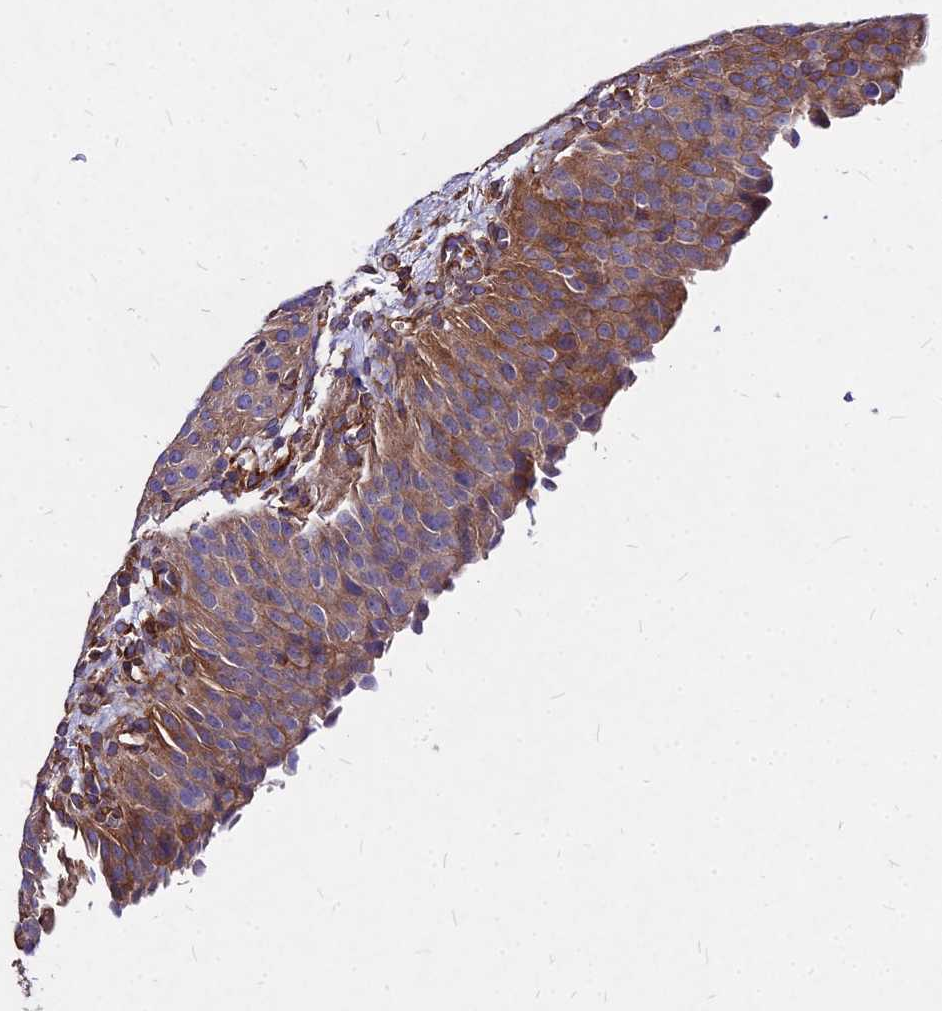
{"staining": {"intensity": "moderate", "quantity": ">75%", "location": "cytoplasmic/membranous"}, "tissue": "urinary bladder", "cell_type": "Urothelial cells", "image_type": "normal", "snomed": [{"axis": "morphology", "description": "Normal tissue, NOS"}, {"axis": "morphology", "description": "Dysplasia, NOS"}, {"axis": "topography", "description": "Urinary bladder"}], "caption": "Immunohistochemistry (DAB (3,3'-diaminobenzidine)) staining of benign human urinary bladder shows moderate cytoplasmic/membranous protein positivity in approximately >75% of urothelial cells.", "gene": "EFCC1", "patient": {"sex": "male", "age": 35}}